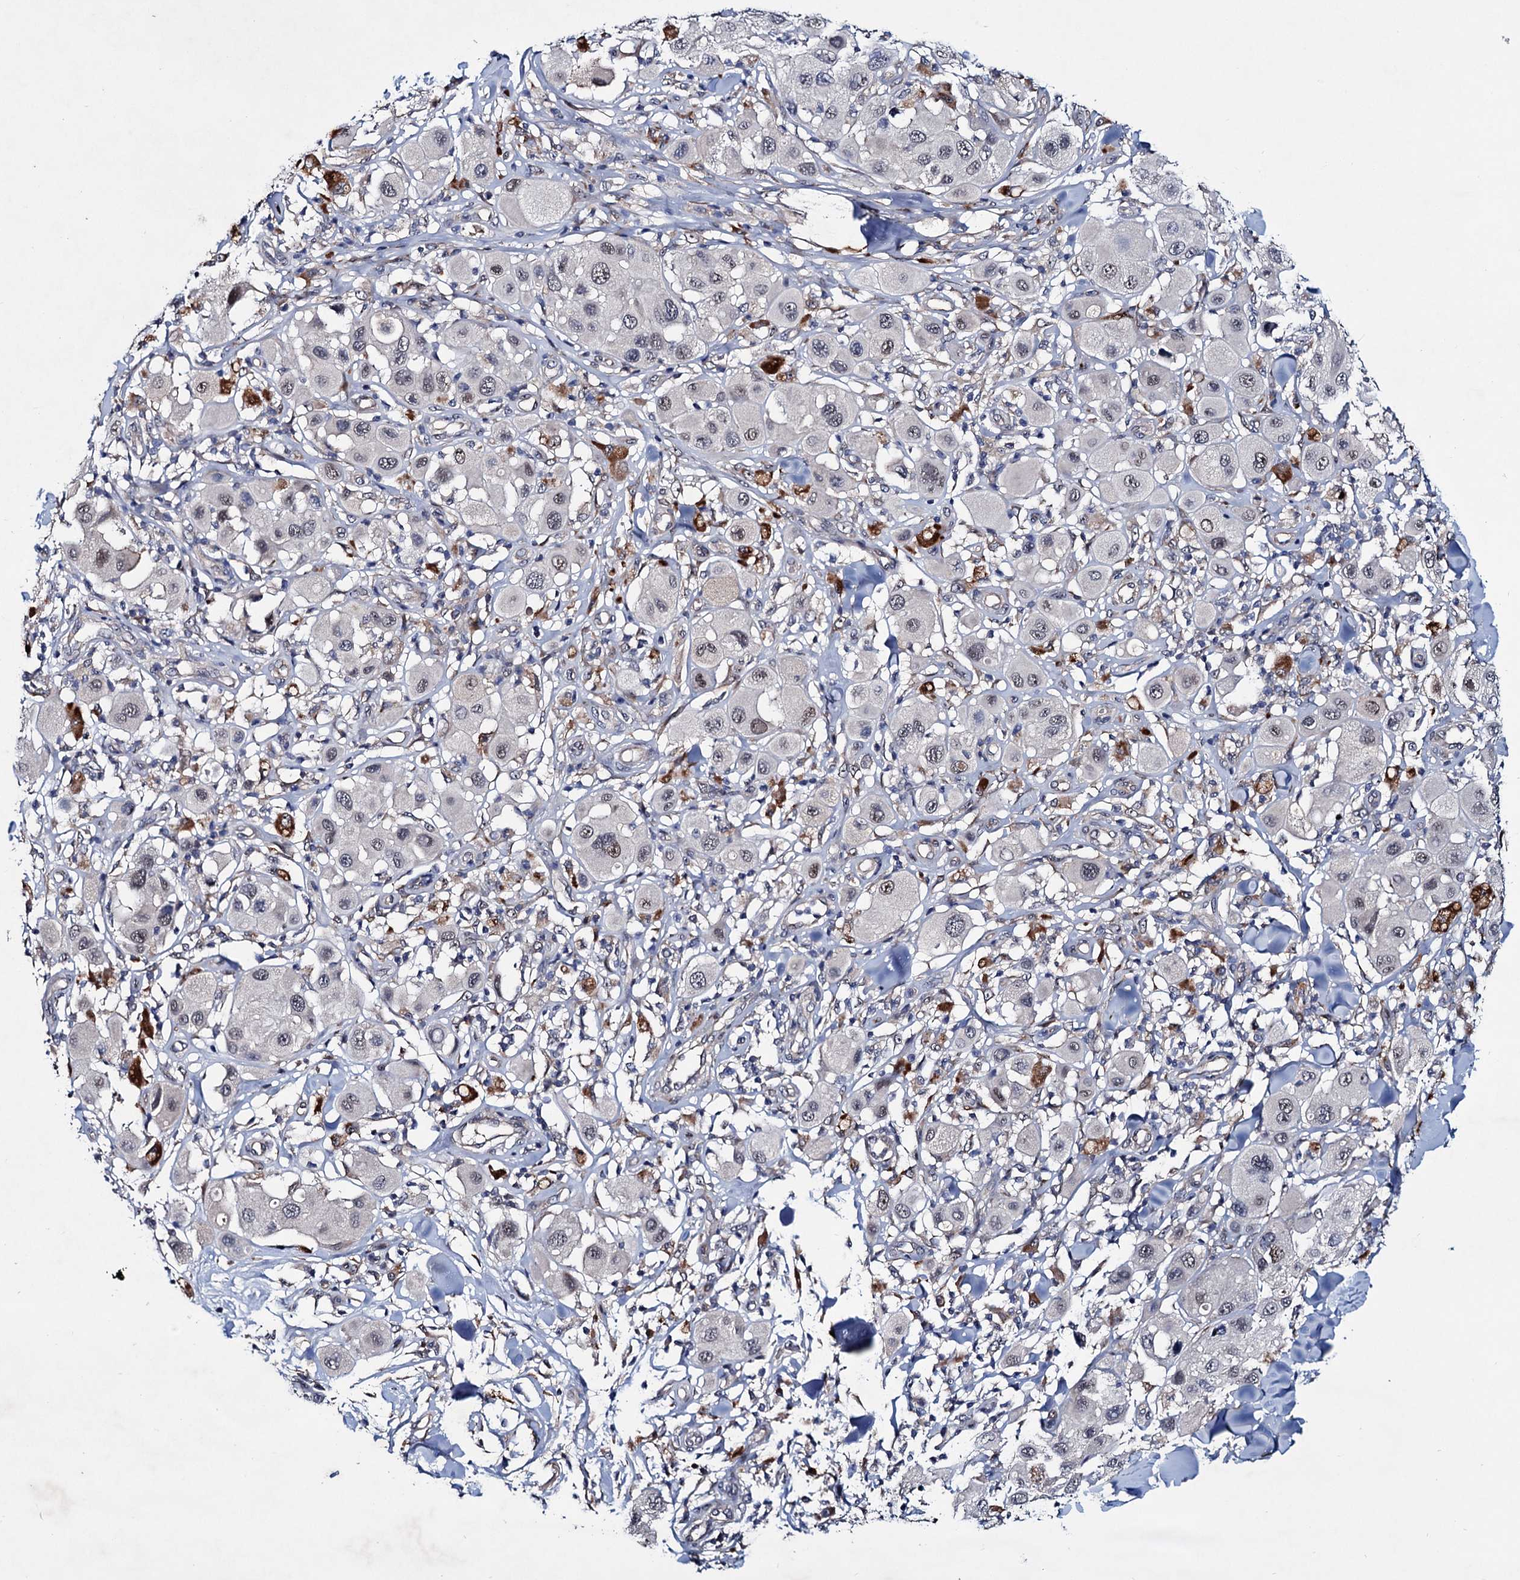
{"staining": {"intensity": "weak", "quantity": "<25%", "location": "nuclear"}, "tissue": "melanoma", "cell_type": "Tumor cells", "image_type": "cancer", "snomed": [{"axis": "morphology", "description": "Malignant melanoma, Metastatic site"}, {"axis": "topography", "description": "Skin"}], "caption": "An immunohistochemistry (IHC) image of malignant melanoma (metastatic site) is shown. There is no staining in tumor cells of malignant melanoma (metastatic site). (DAB immunohistochemistry visualized using brightfield microscopy, high magnification).", "gene": "EYA4", "patient": {"sex": "male", "age": 41}}